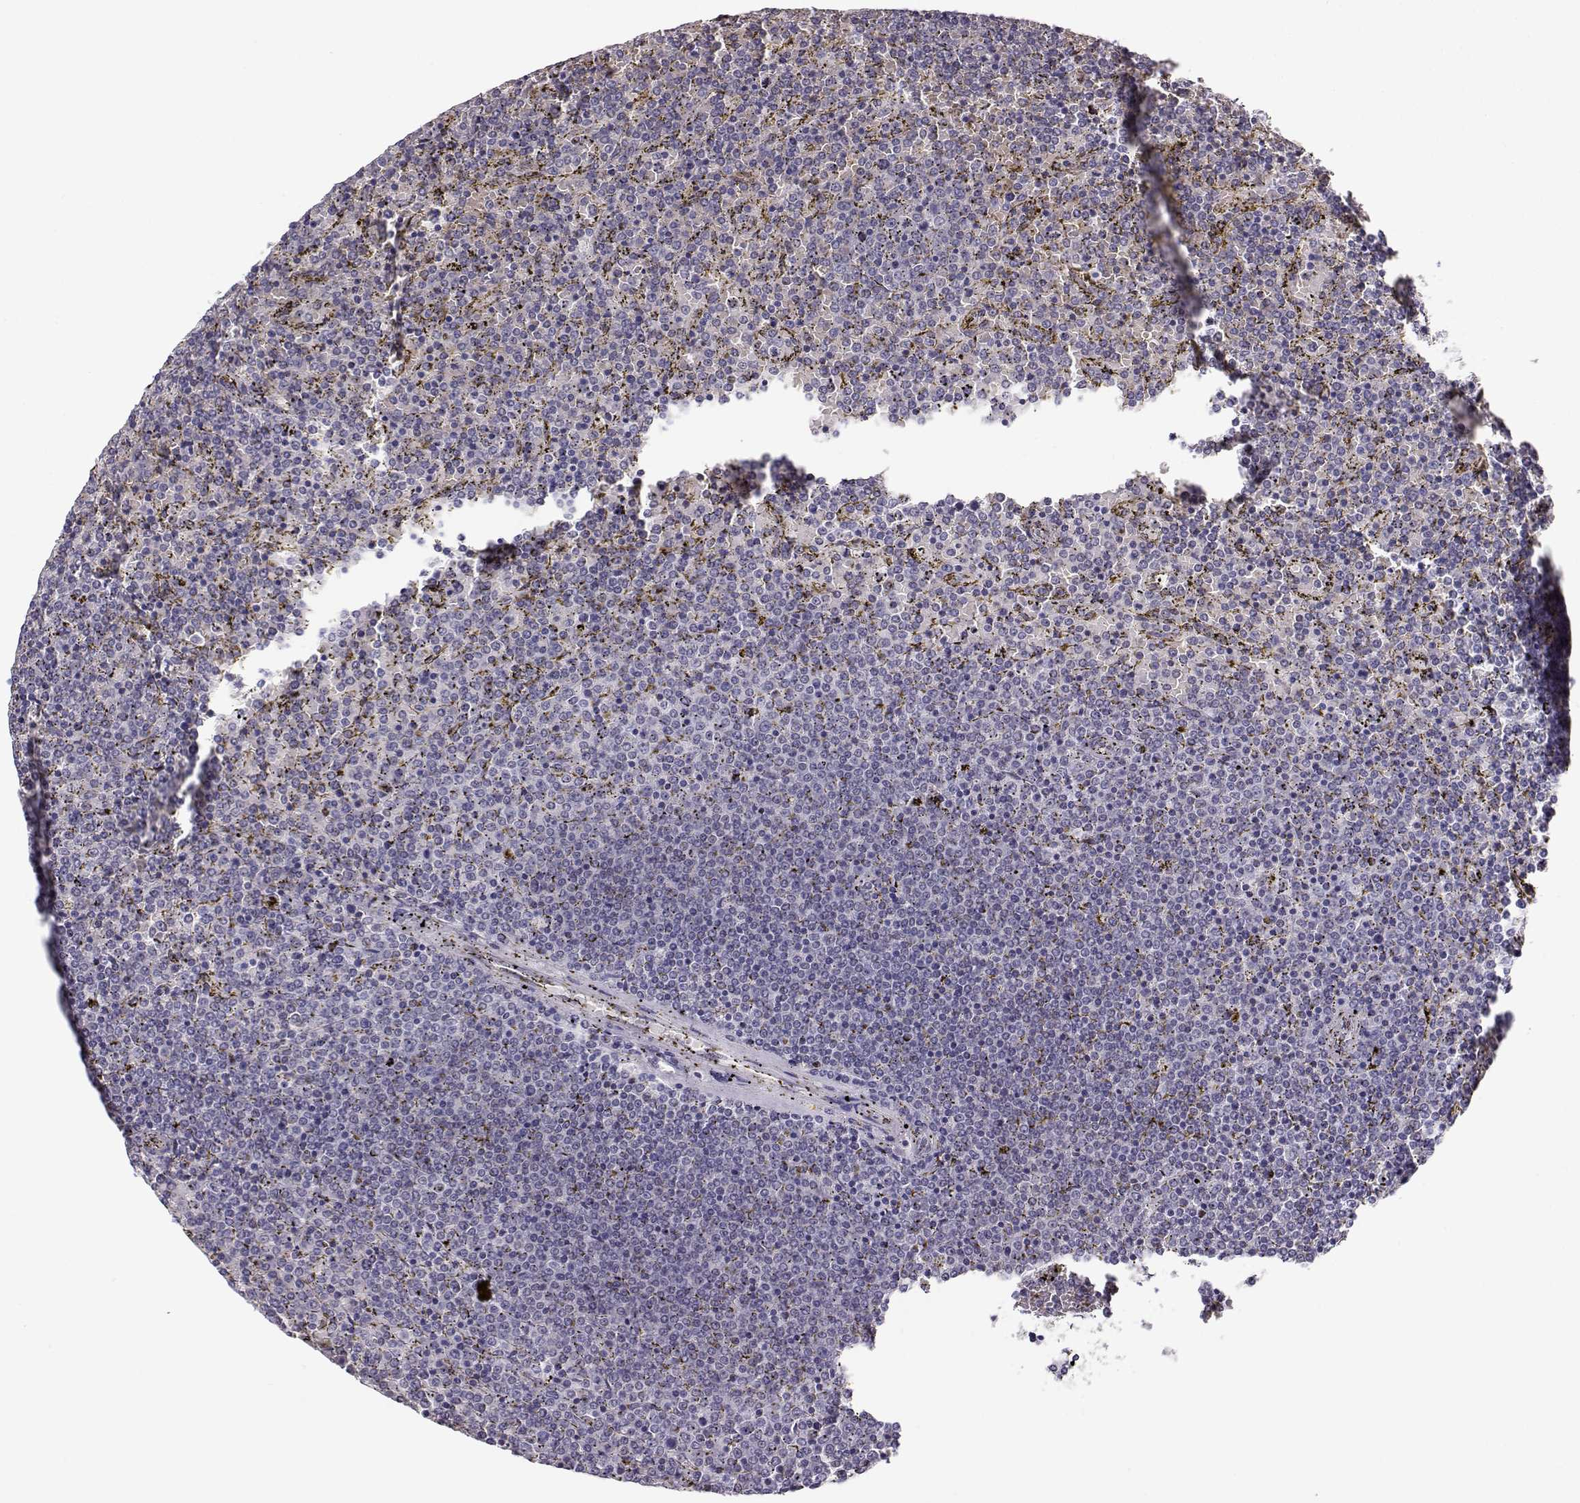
{"staining": {"intensity": "negative", "quantity": "none", "location": "none"}, "tissue": "lymphoma", "cell_type": "Tumor cells", "image_type": "cancer", "snomed": [{"axis": "morphology", "description": "Malignant lymphoma, non-Hodgkin's type, Low grade"}, {"axis": "topography", "description": "Spleen"}], "caption": "A micrograph of low-grade malignant lymphoma, non-Hodgkin's type stained for a protein demonstrates no brown staining in tumor cells.", "gene": "POLI", "patient": {"sex": "female", "age": 77}}